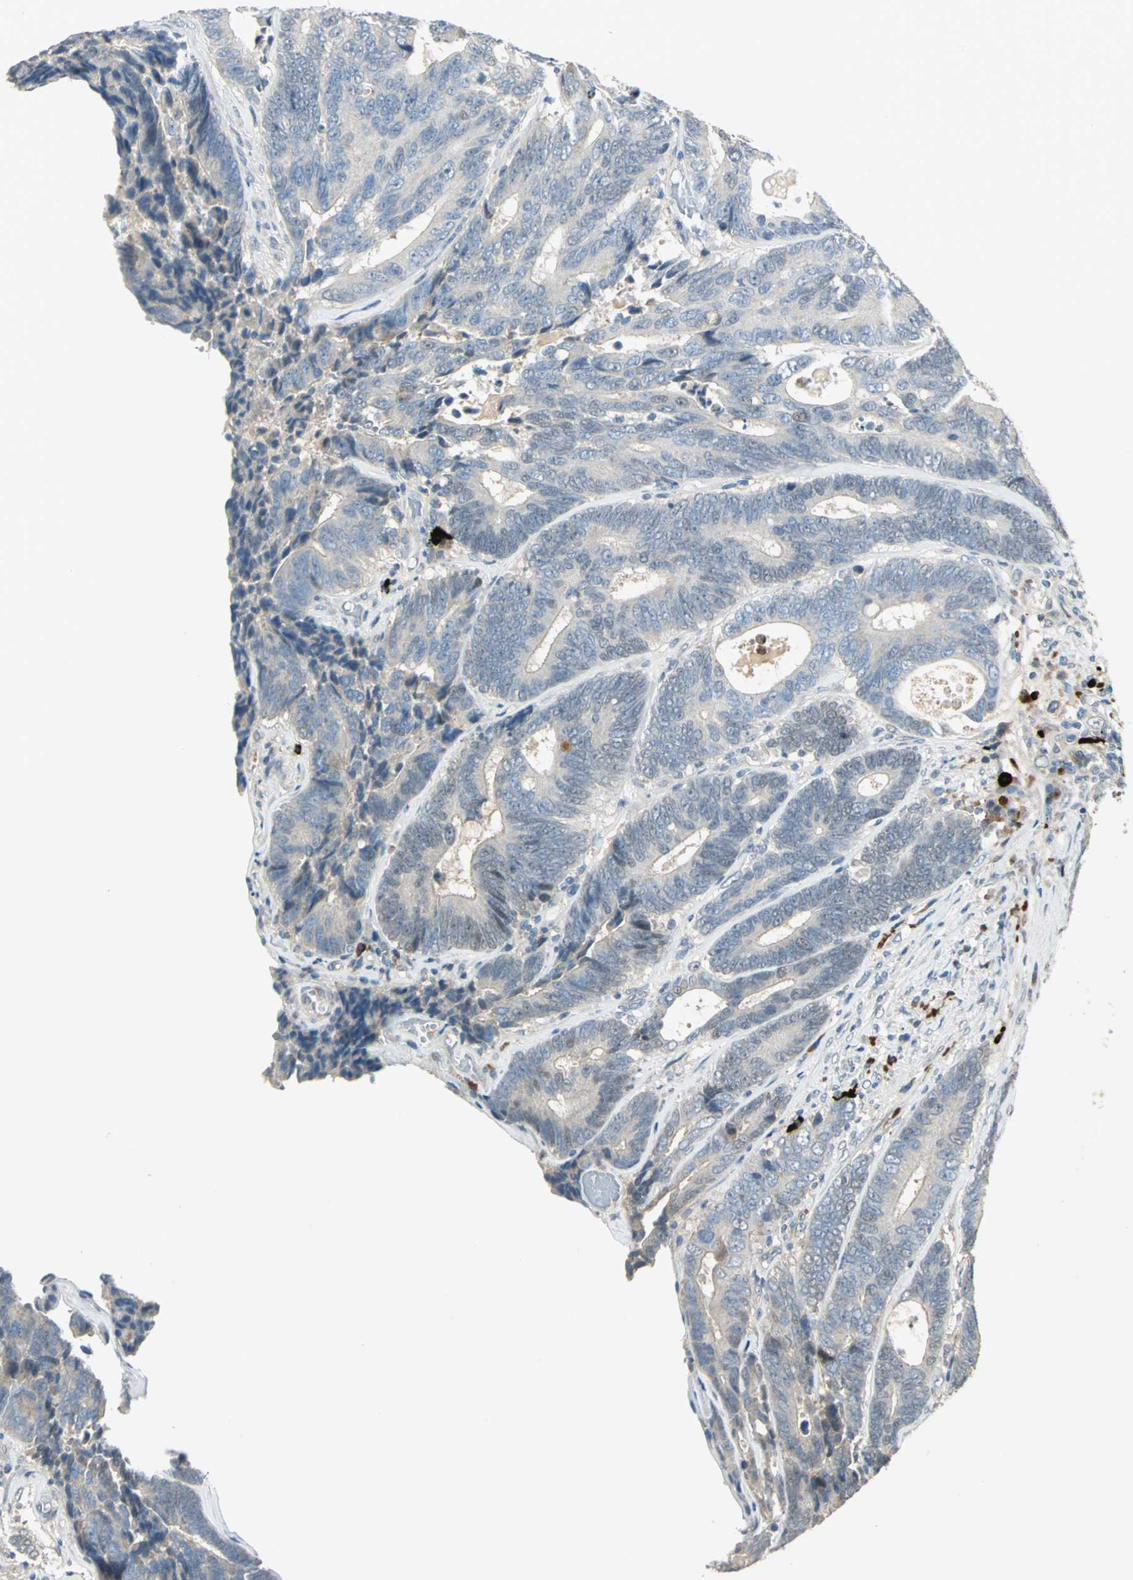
{"staining": {"intensity": "negative", "quantity": "none", "location": "none"}, "tissue": "colorectal cancer", "cell_type": "Tumor cells", "image_type": "cancer", "snomed": [{"axis": "morphology", "description": "Adenocarcinoma, NOS"}, {"axis": "topography", "description": "Colon"}], "caption": "High magnification brightfield microscopy of colorectal cancer (adenocarcinoma) stained with DAB (3,3'-diaminobenzidine) (brown) and counterstained with hematoxylin (blue): tumor cells show no significant staining.", "gene": "PROC", "patient": {"sex": "female", "age": 78}}